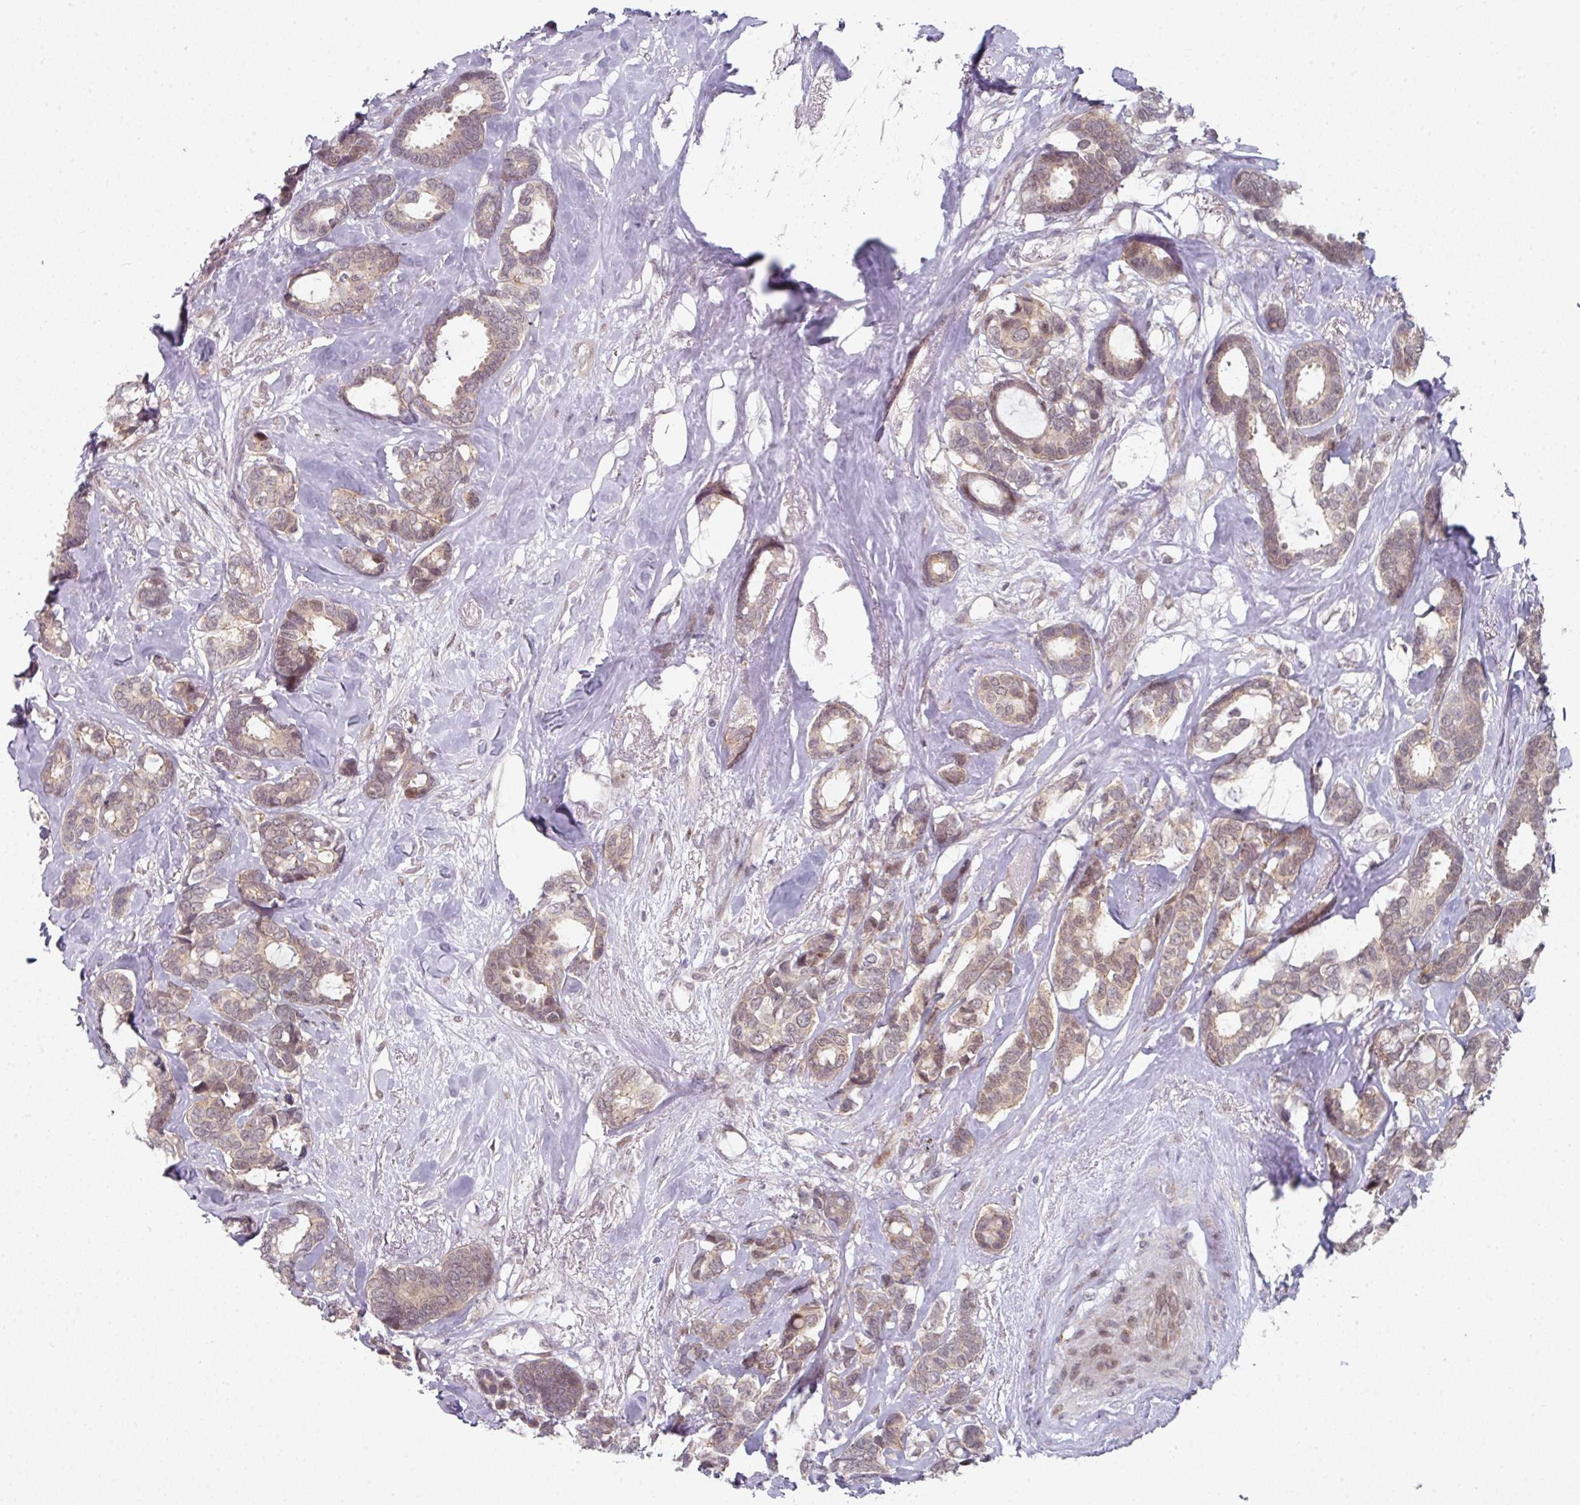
{"staining": {"intensity": "weak", "quantity": ">75%", "location": "cytoplasmic/membranous,nuclear"}, "tissue": "breast cancer", "cell_type": "Tumor cells", "image_type": "cancer", "snomed": [{"axis": "morphology", "description": "Duct carcinoma"}, {"axis": "topography", "description": "Breast"}], "caption": "Breast cancer (infiltrating ductal carcinoma) stained with a brown dye reveals weak cytoplasmic/membranous and nuclear positive expression in about >75% of tumor cells.", "gene": "TMCC1", "patient": {"sex": "female", "age": 87}}